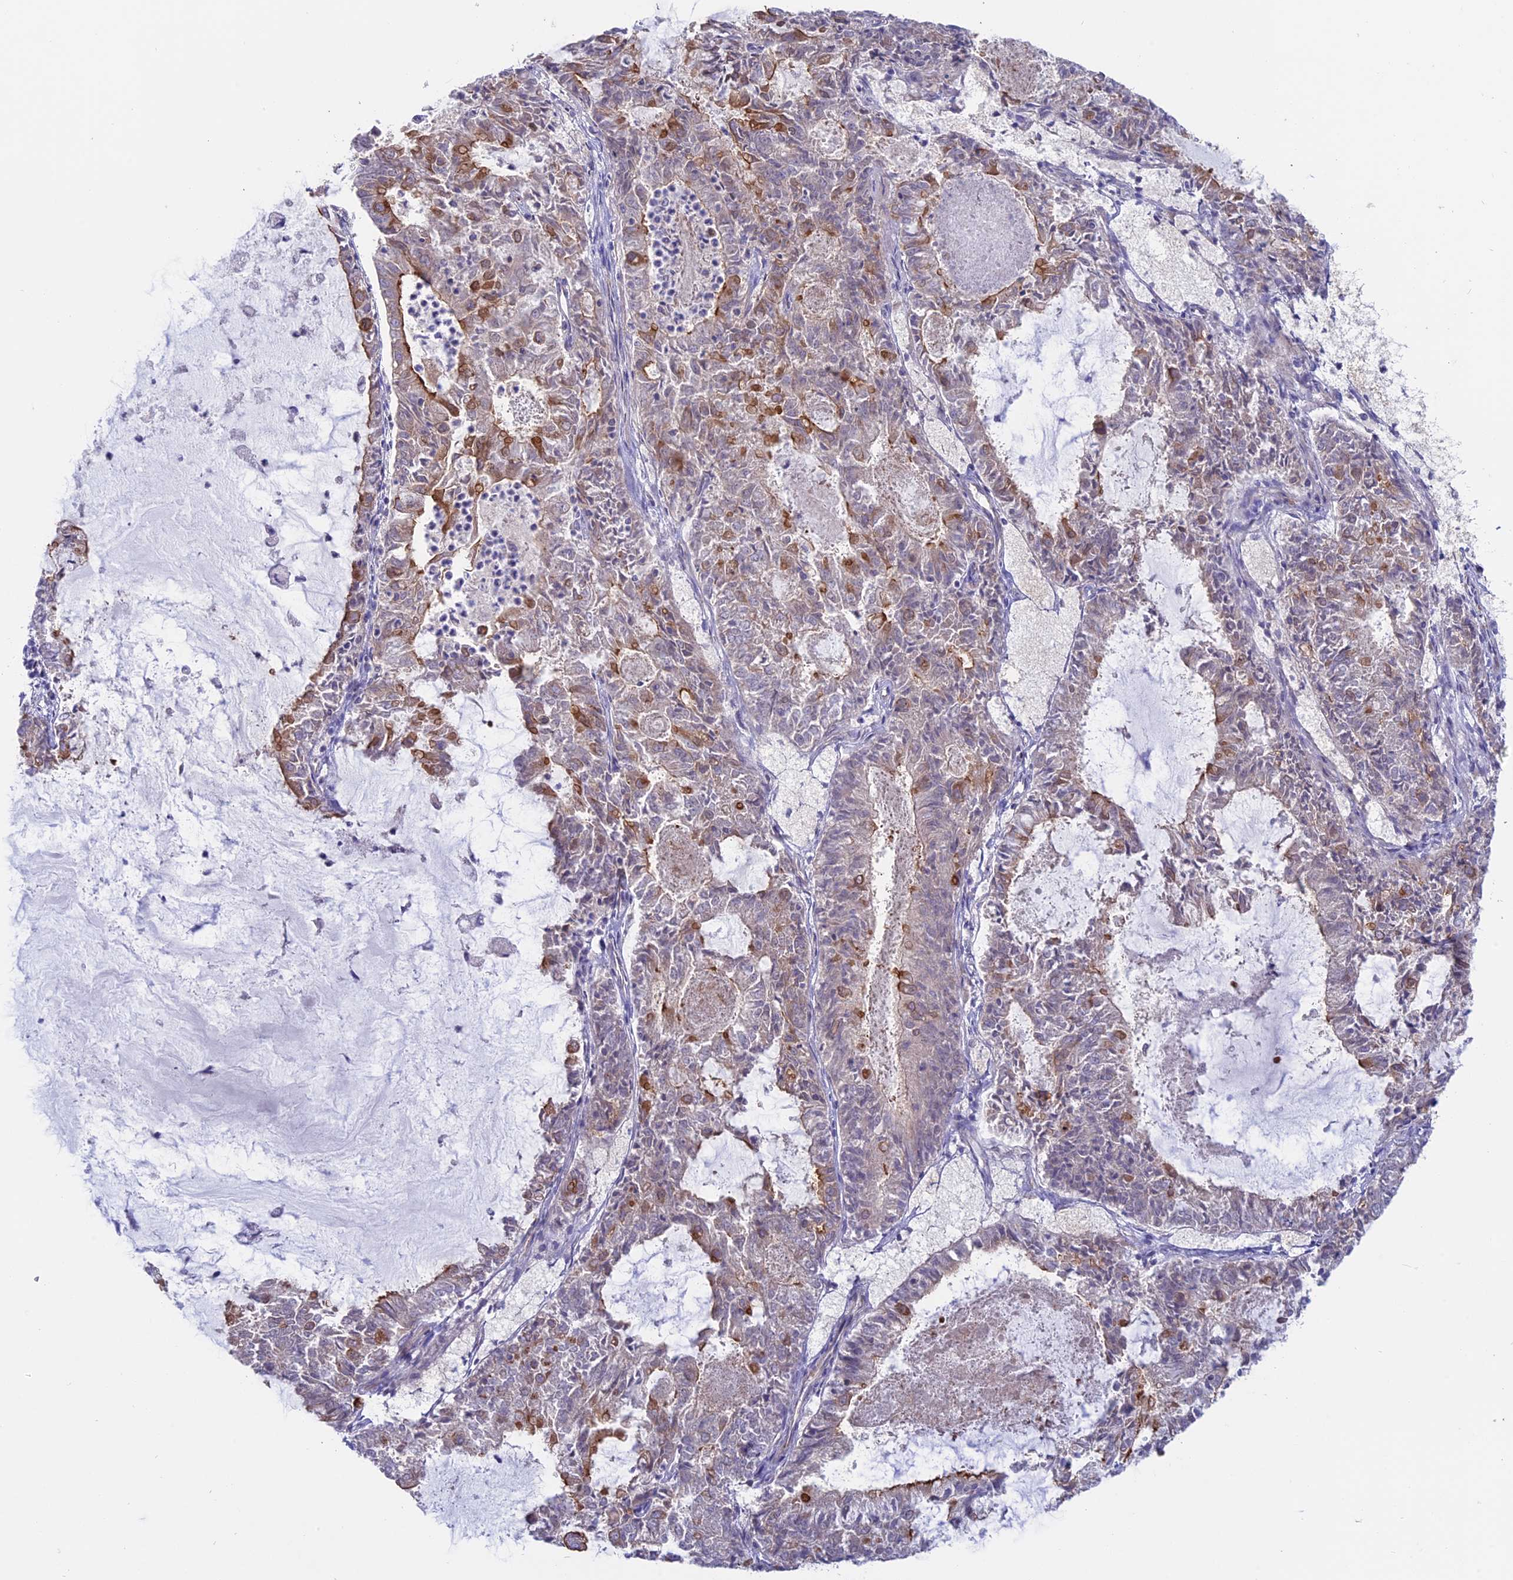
{"staining": {"intensity": "strong", "quantity": "<25%", "location": "cytoplasmic/membranous"}, "tissue": "endometrial cancer", "cell_type": "Tumor cells", "image_type": "cancer", "snomed": [{"axis": "morphology", "description": "Adenocarcinoma, NOS"}, {"axis": "topography", "description": "Endometrium"}], "caption": "IHC staining of endometrial adenocarcinoma, which displays medium levels of strong cytoplasmic/membranous staining in approximately <25% of tumor cells indicating strong cytoplasmic/membranous protein positivity. The staining was performed using DAB (brown) for protein detection and nuclei were counterstained in hematoxylin (blue).", "gene": "MYO5B", "patient": {"sex": "female", "age": 57}}